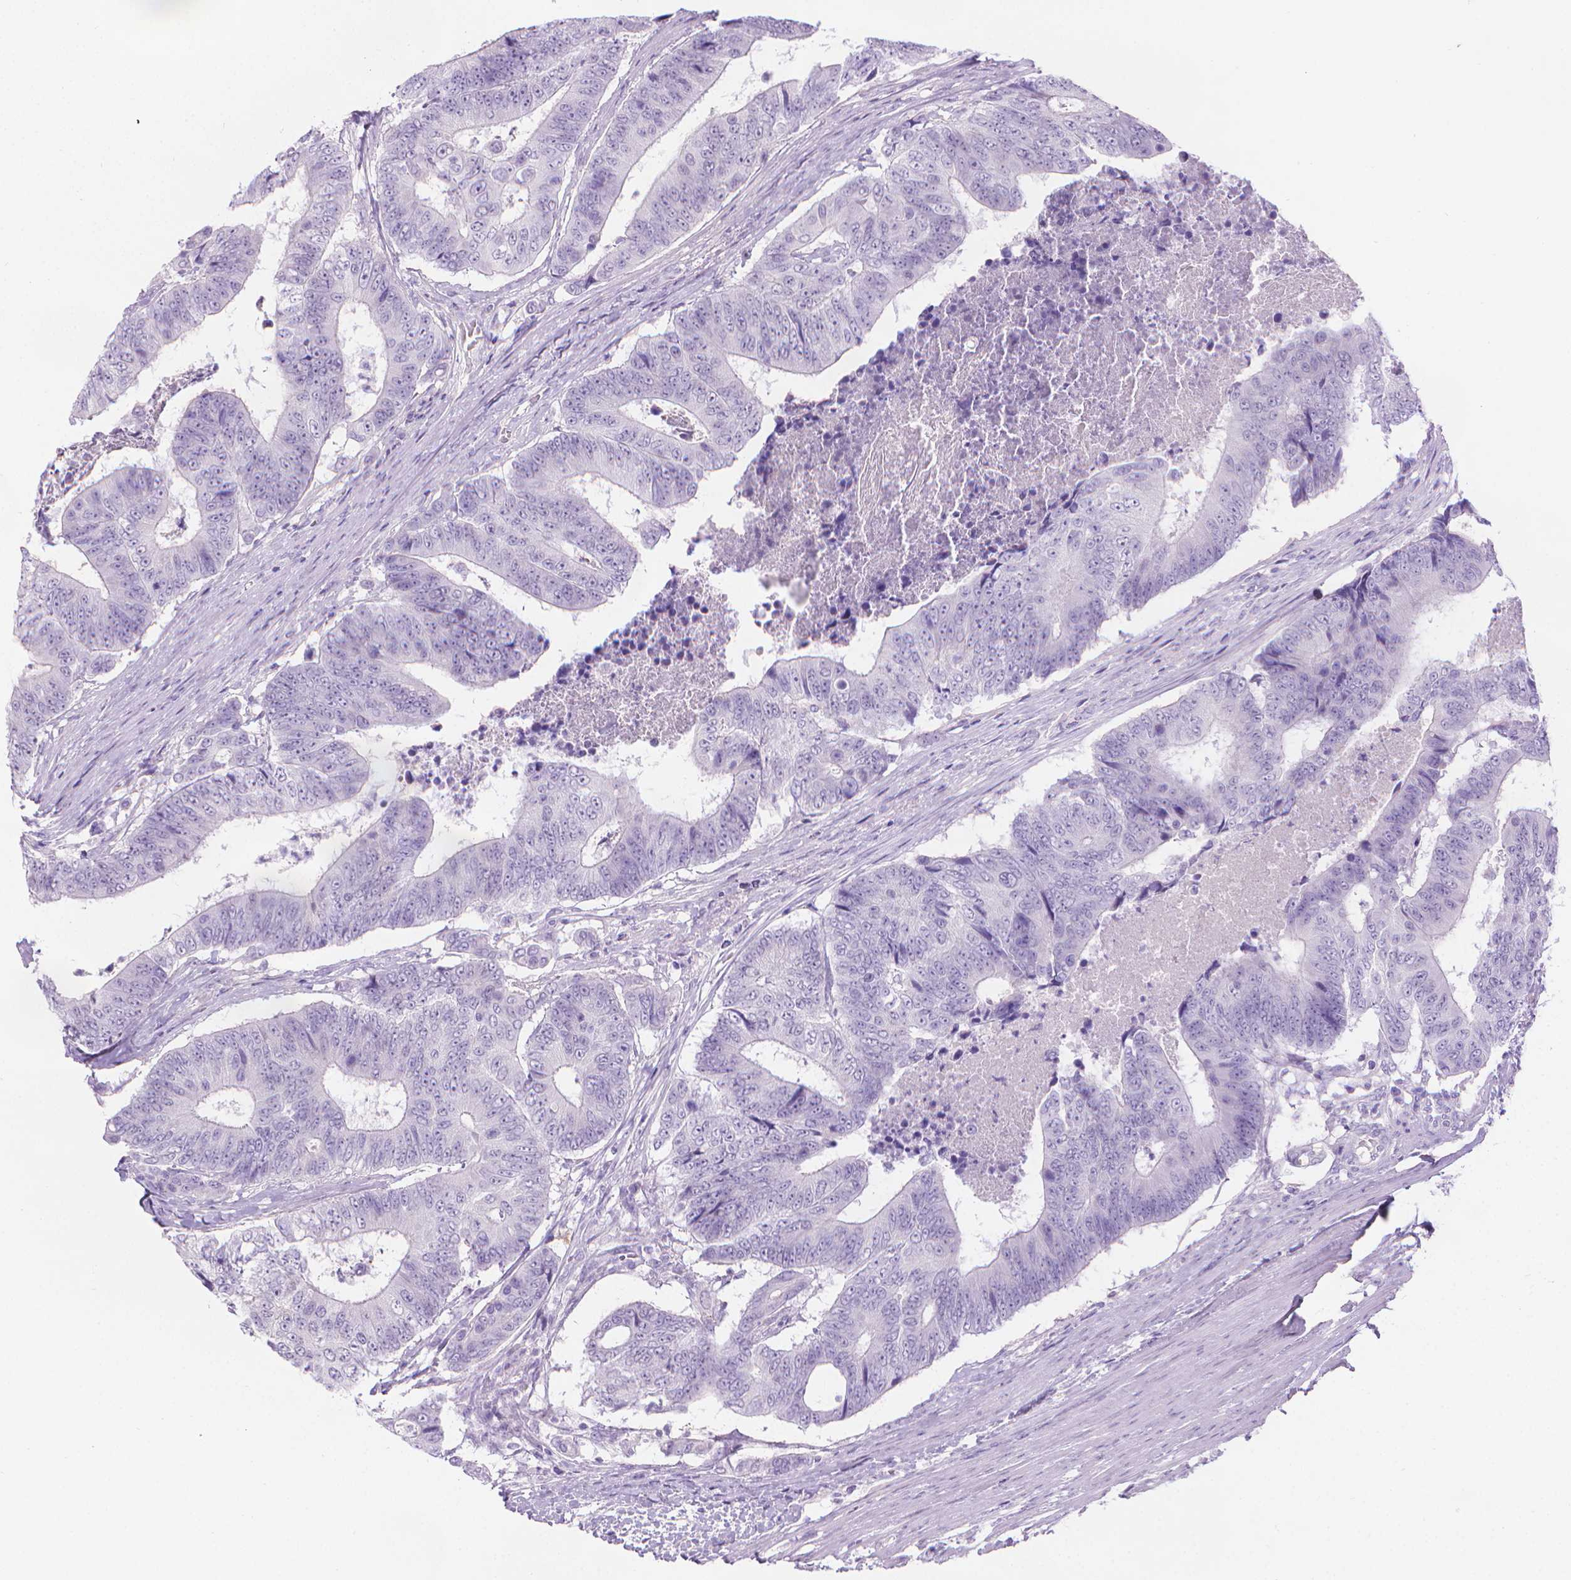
{"staining": {"intensity": "negative", "quantity": "none", "location": "none"}, "tissue": "colorectal cancer", "cell_type": "Tumor cells", "image_type": "cancer", "snomed": [{"axis": "morphology", "description": "Adenocarcinoma, NOS"}, {"axis": "topography", "description": "Colon"}], "caption": "Protein analysis of colorectal cancer (adenocarcinoma) exhibits no significant staining in tumor cells. (DAB immunohistochemistry (IHC) with hematoxylin counter stain).", "gene": "SPAG6", "patient": {"sex": "female", "age": 48}}